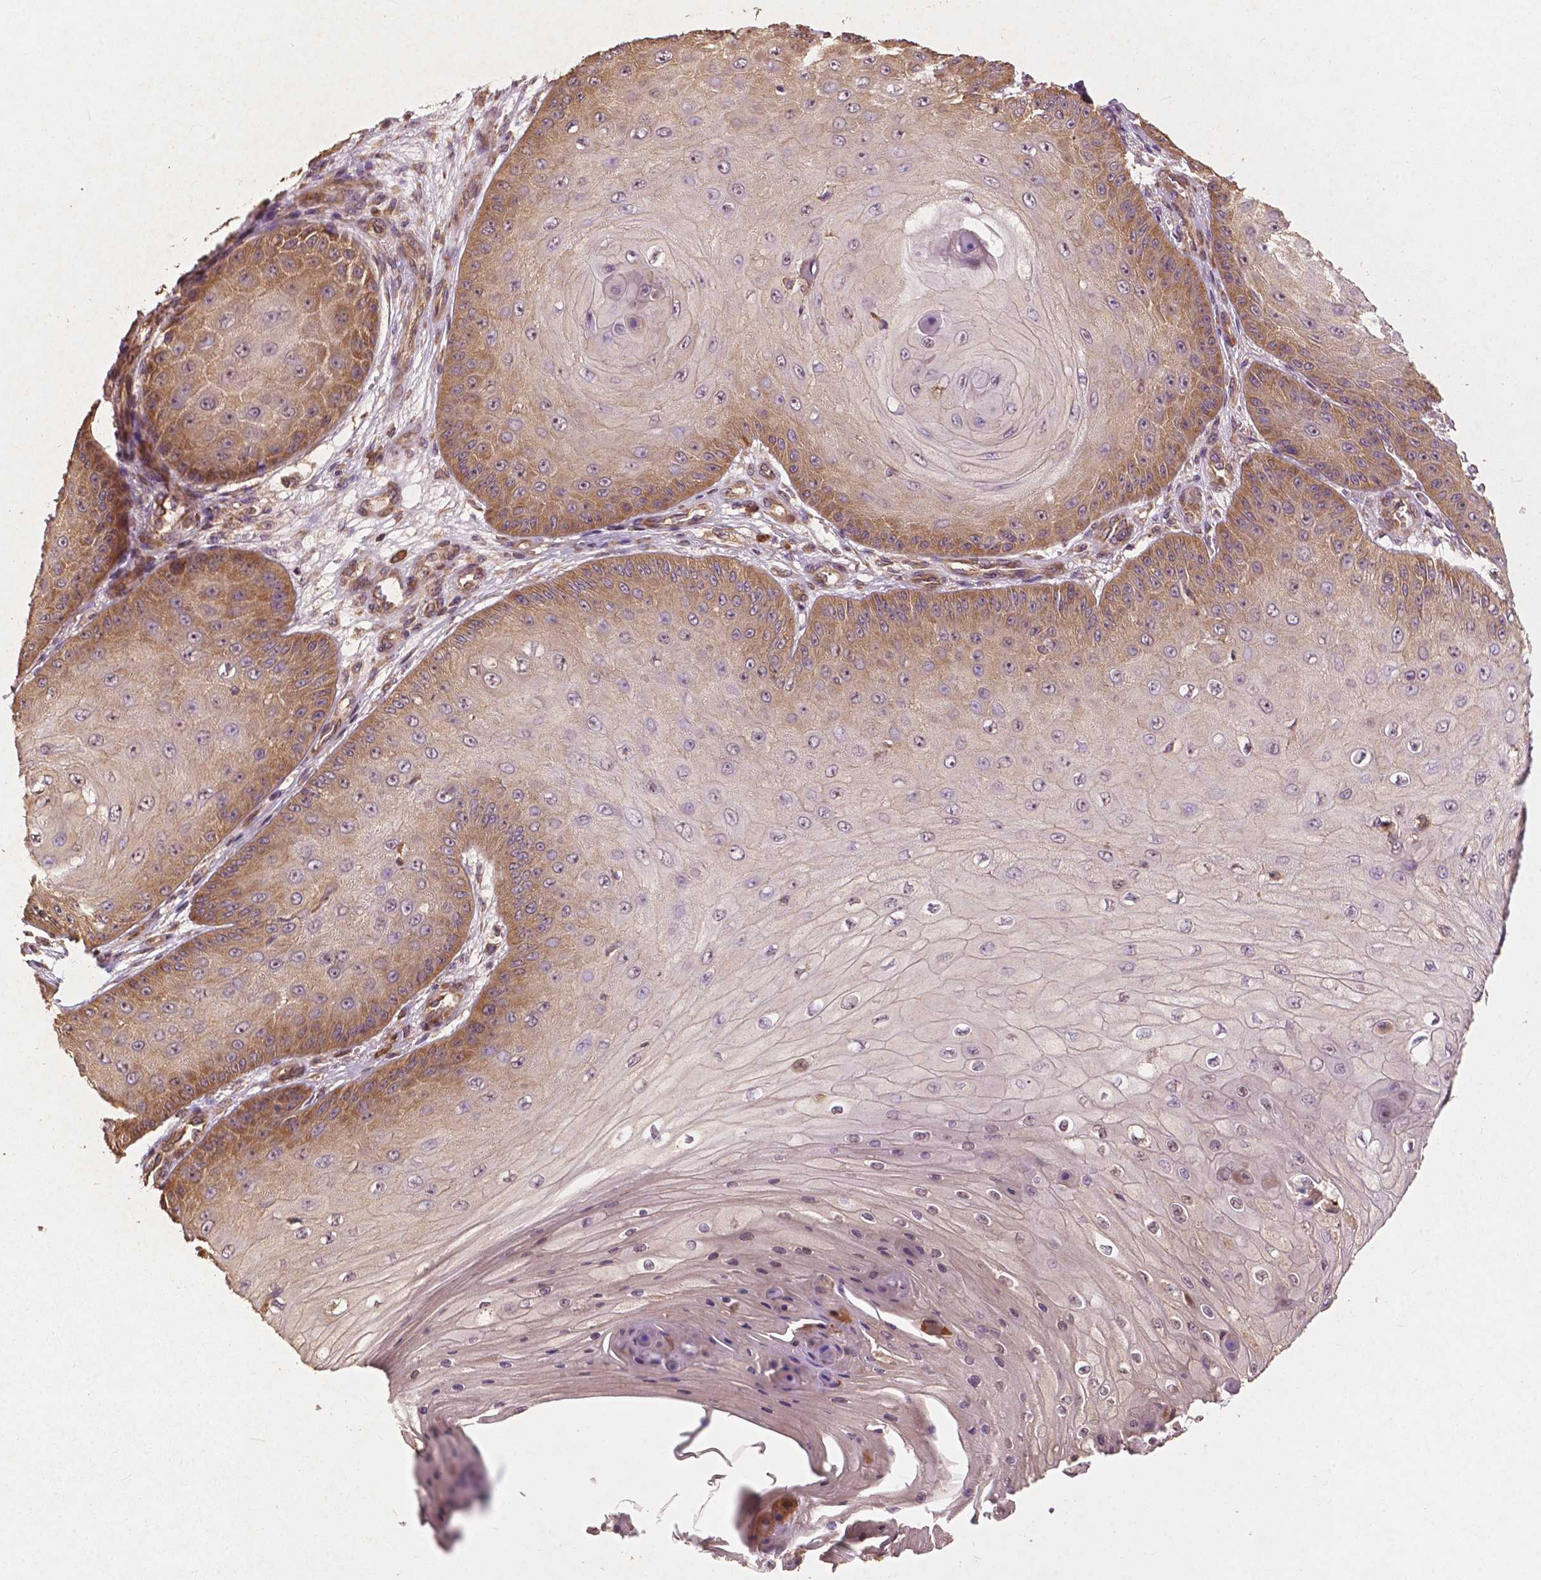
{"staining": {"intensity": "moderate", "quantity": "25%-75%", "location": "cytoplasmic/membranous"}, "tissue": "skin cancer", "cell_type": "Tumor cells", "image_type": "cancer", "snomed": [{"axis": "morphology", "description": "Squamous cell carcinoma, NOS"}, {"axis": "topography", "description": "Skin"}], "caption": "Brown immunohistochemical staining in squamous cell carcinoma (skin) shows moderate cytoplasmic/membranous expression in about 25%-75% of tumor cells.", "gene": "G3BP1", "patient": {"sex": "male", "age": 70}}